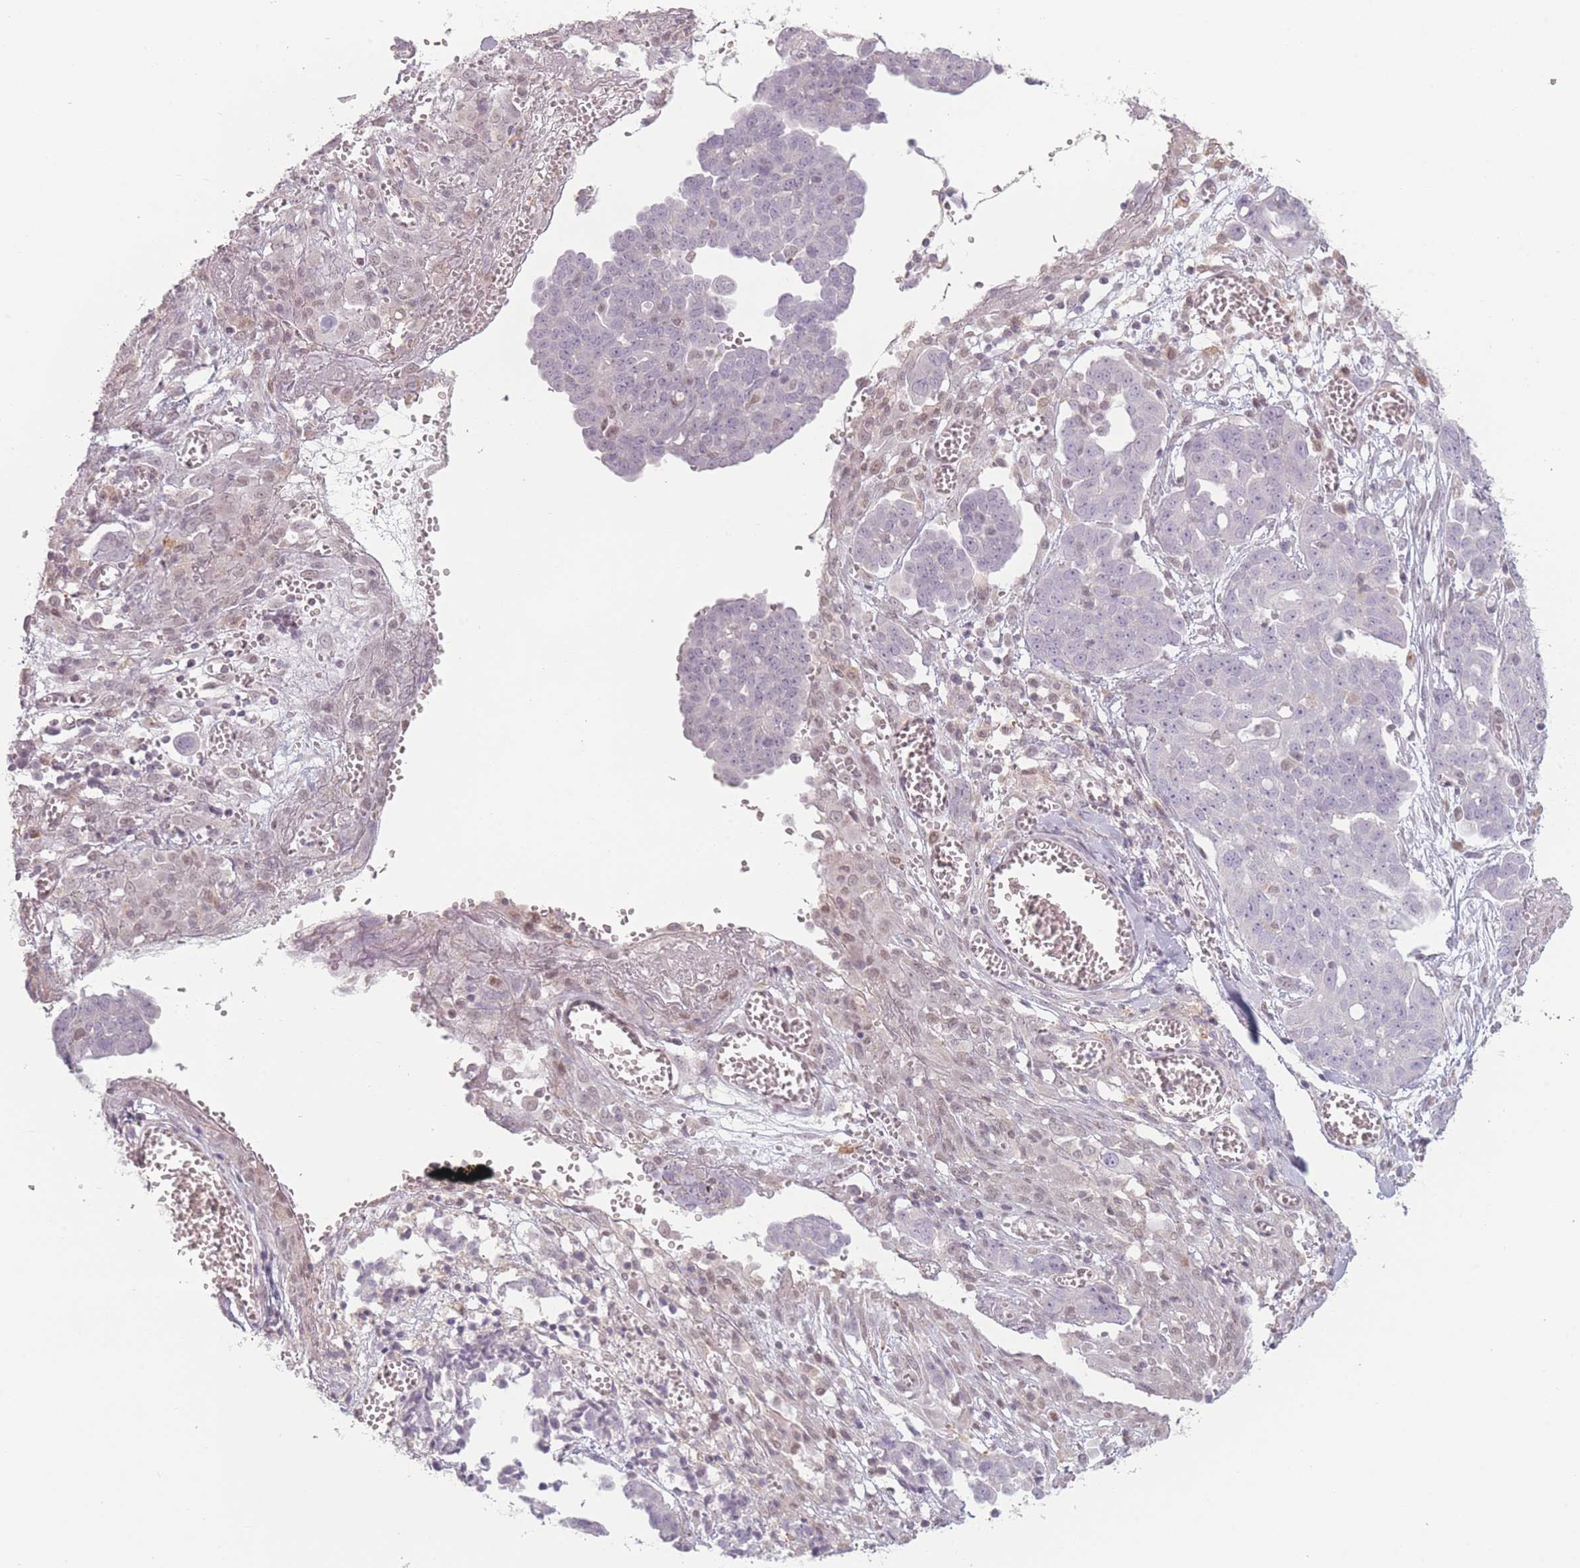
{"staining": {"intensity": "negative", "quantity": "none", "location": "none"}, "tissue": "ovarian cancer", "cell_type": "Tumor cells", "image_type": "cancer", "snomed": [{"axis": "morphology", "description": "Cystadenocarcinoma, serous, NOS"}, {"axis": "topography", "description": "Soft tissue"}, {"axis": "topography", "description": "Ovary"}], "caption": "There is no significant positivity in tumor cells of serous cystadenocarcinoma (ovarian).", "gene": "OR10C1", "patient": {"sex": "female", "age": 57}}